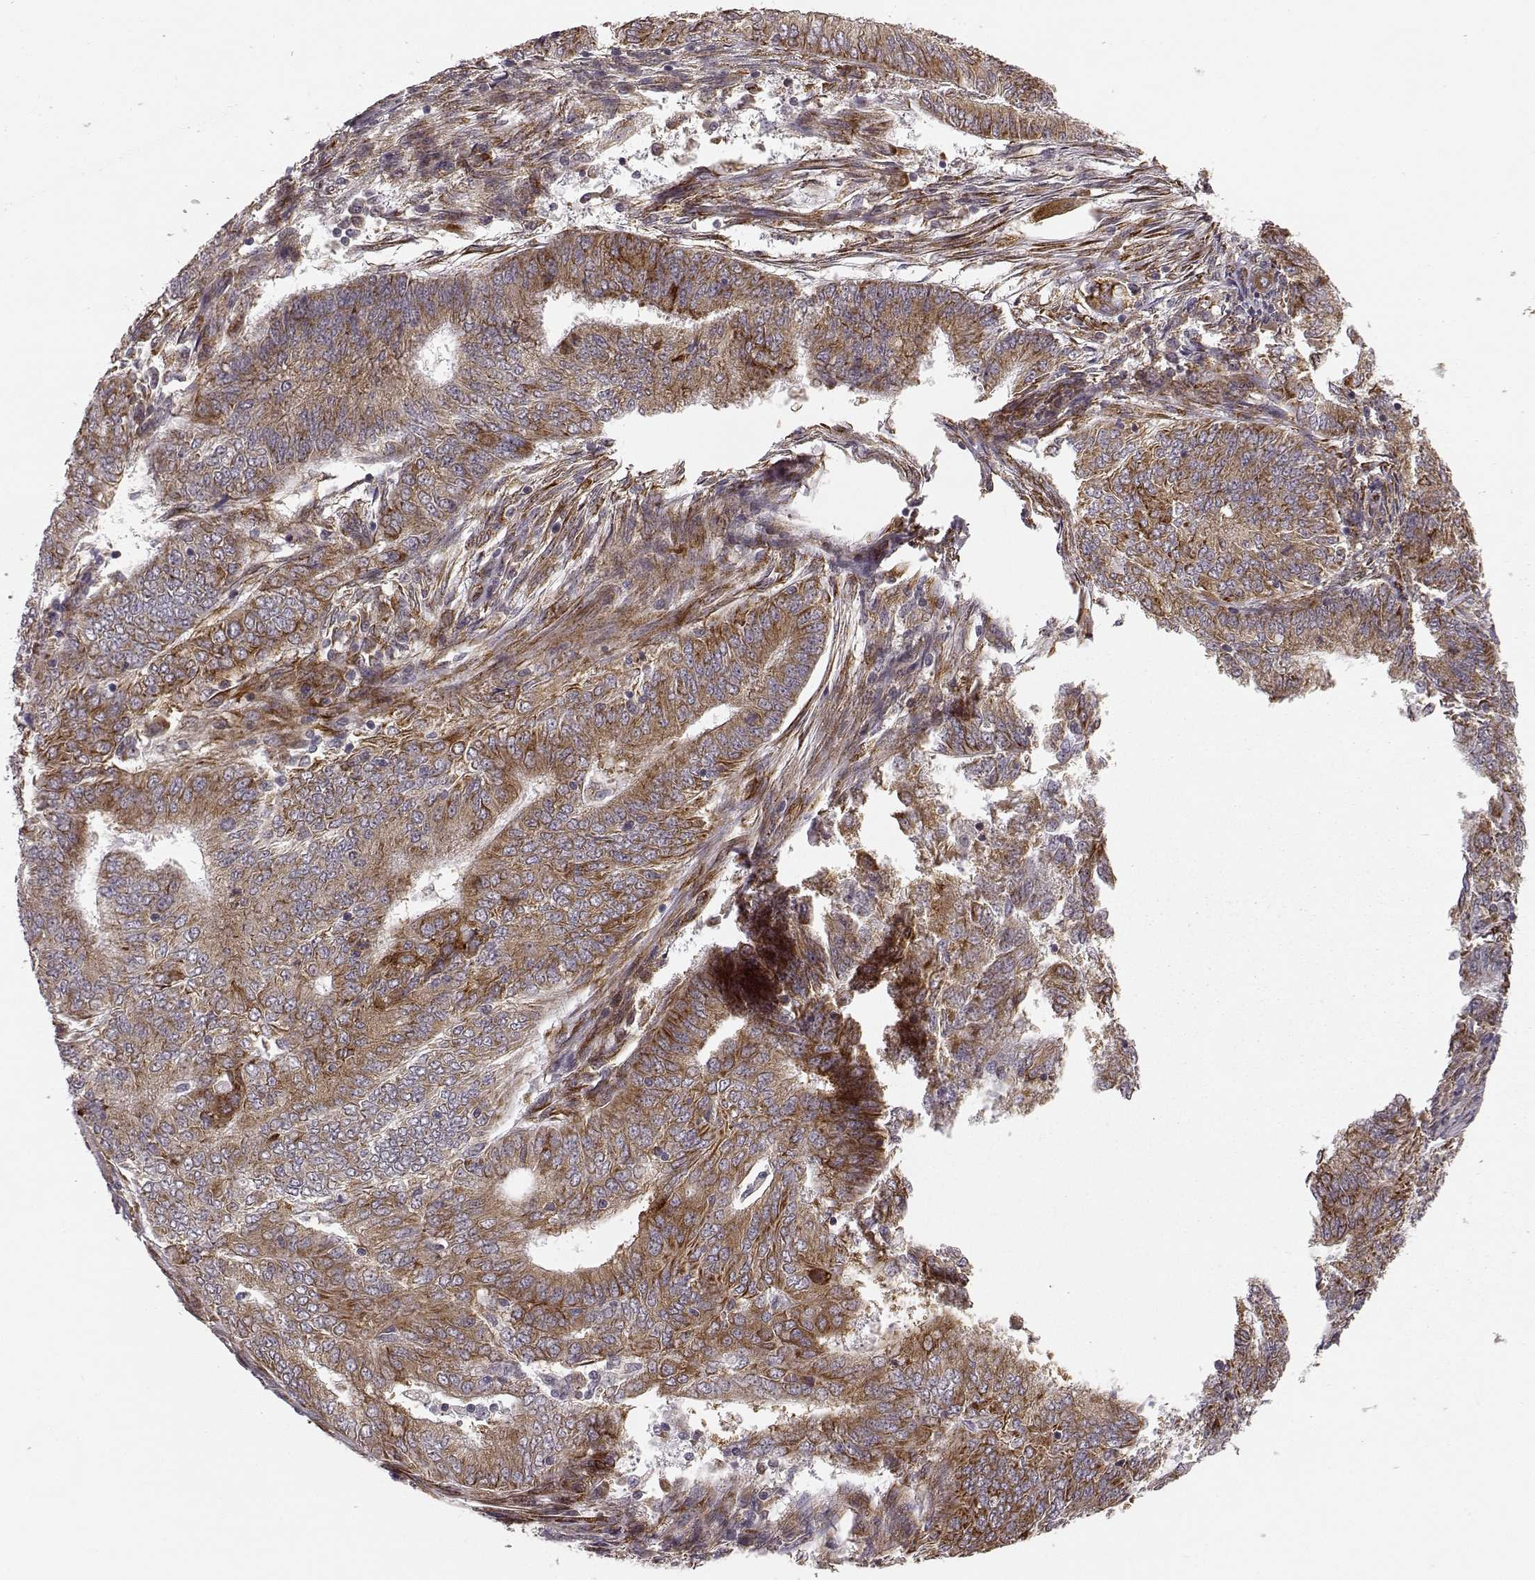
{"staining": {"intensity": "moderate", "quantity": "25%-75%", "location": "cytoplasmic/membranous"}, "tissue": "endometrial cancer", "cell_type": "Tumor cells", "image_type": "cancer", "snomed": [{"axis": "morphology", "description": "Adenocarcinoma, NOS"}, {"axis": "topography", "description": "Endometrium"}], "caption": "Protein expression analysis of endometrial cancer (adenocarcinoma) displays moderate cytoplasmic/membranous expression in about 25%-75% of tumor cells.", "gene": "TMEM14A", "patient": {"sex": "female", "age": 62}}